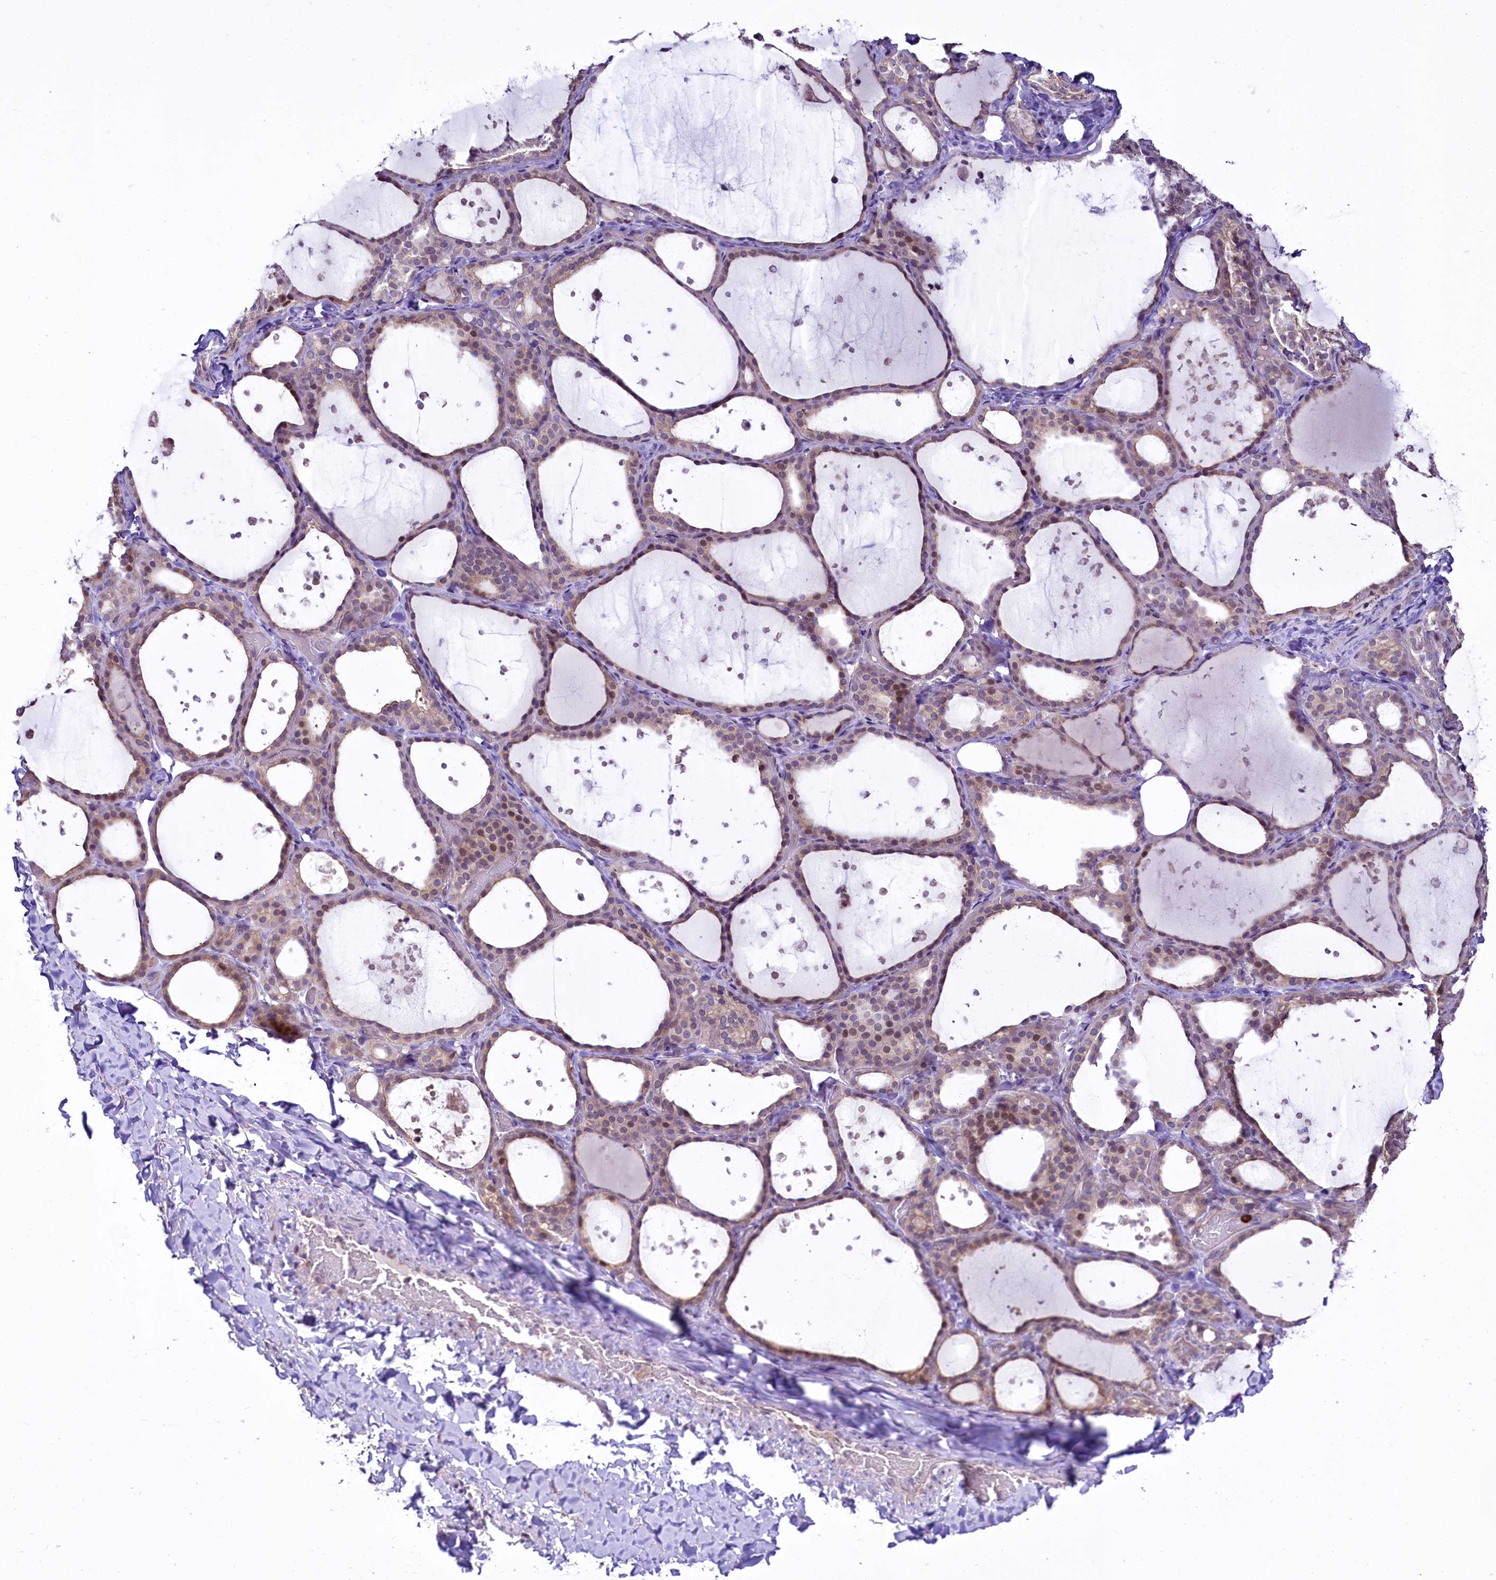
{"staining": {"intensity": "weak", "quantity": "25%-75%", "location": "cytoplasmic/membranous,nuclear"}, "tissue": "thyroid gland", "cell_type": "Glandular cells", "image_type": "normal", "snomed": [{"axis": "morphology", "description": "Normal tissue, NOS"}, {"axis": "topography", "description": "Thyroid gland"}], "caption": "This image displays immunohistochemistry (IHC) staining of unremarkable thyroid gland, with low weak cytoplasmic/membranous,nuclear positivity in about 25%-75% of glandular cells.", "gene": "BANK1", "patient": {"sex": "female", "age": 44}}